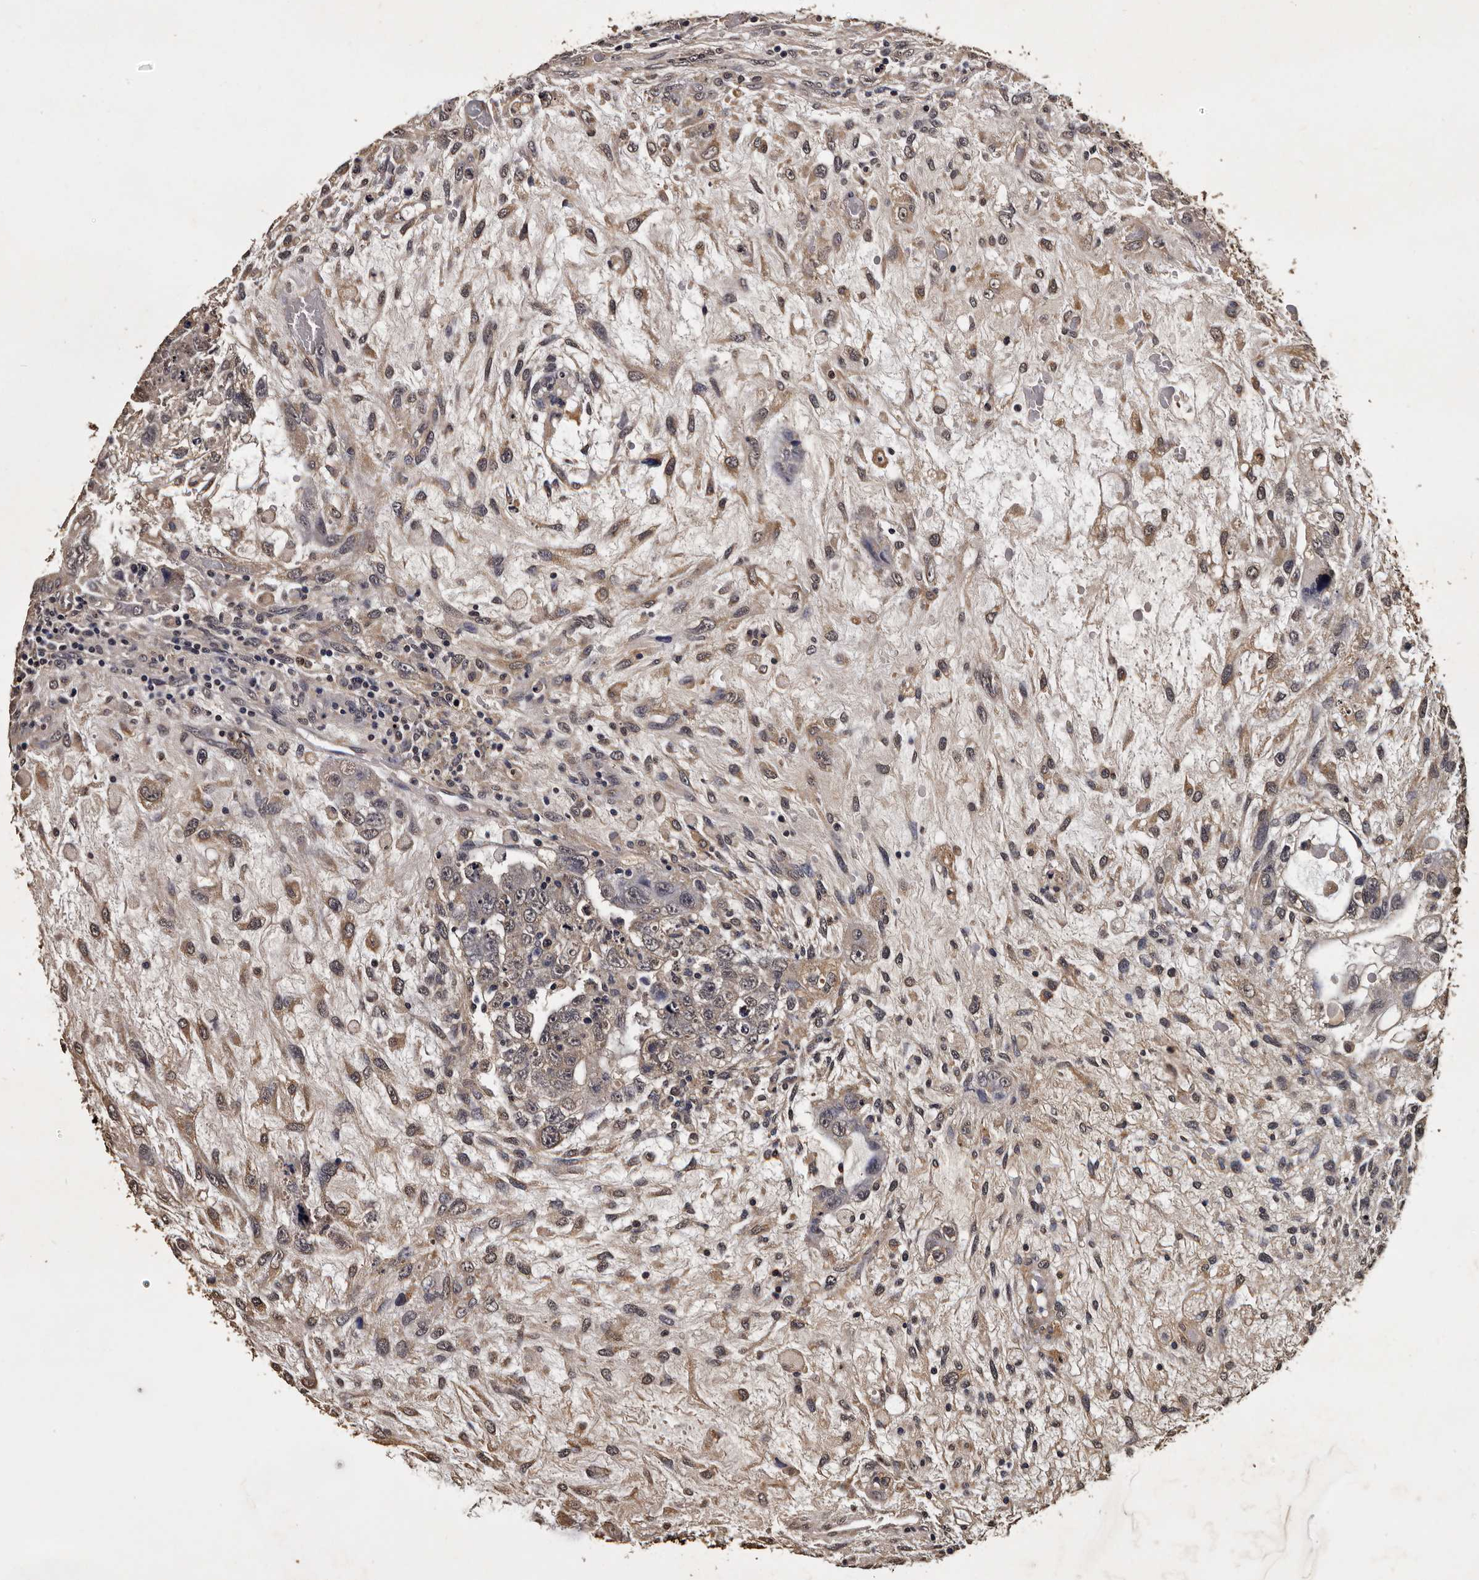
{"staining": {"intensity": "moderate", "quantity": "25%-75%", "location": "cytoplasmic/membranous"}, "tissue": "testis cancer", "cell_type": "Tumor cells", "image_type": "cancer", "snomed": [{"axis": "morphology", "description": "Carcinoma, Embryonal, NOS"}, {"axis": "topography", "description": "Testis"}], "caption": "Tumor cells show medium levels of moderate cytoplasmic/membranous expression in about 25%-75% of cells in embryonal carcinoma (testis).", "gene": "PARS2", "patient": {"sex": "male", "age": 36}}